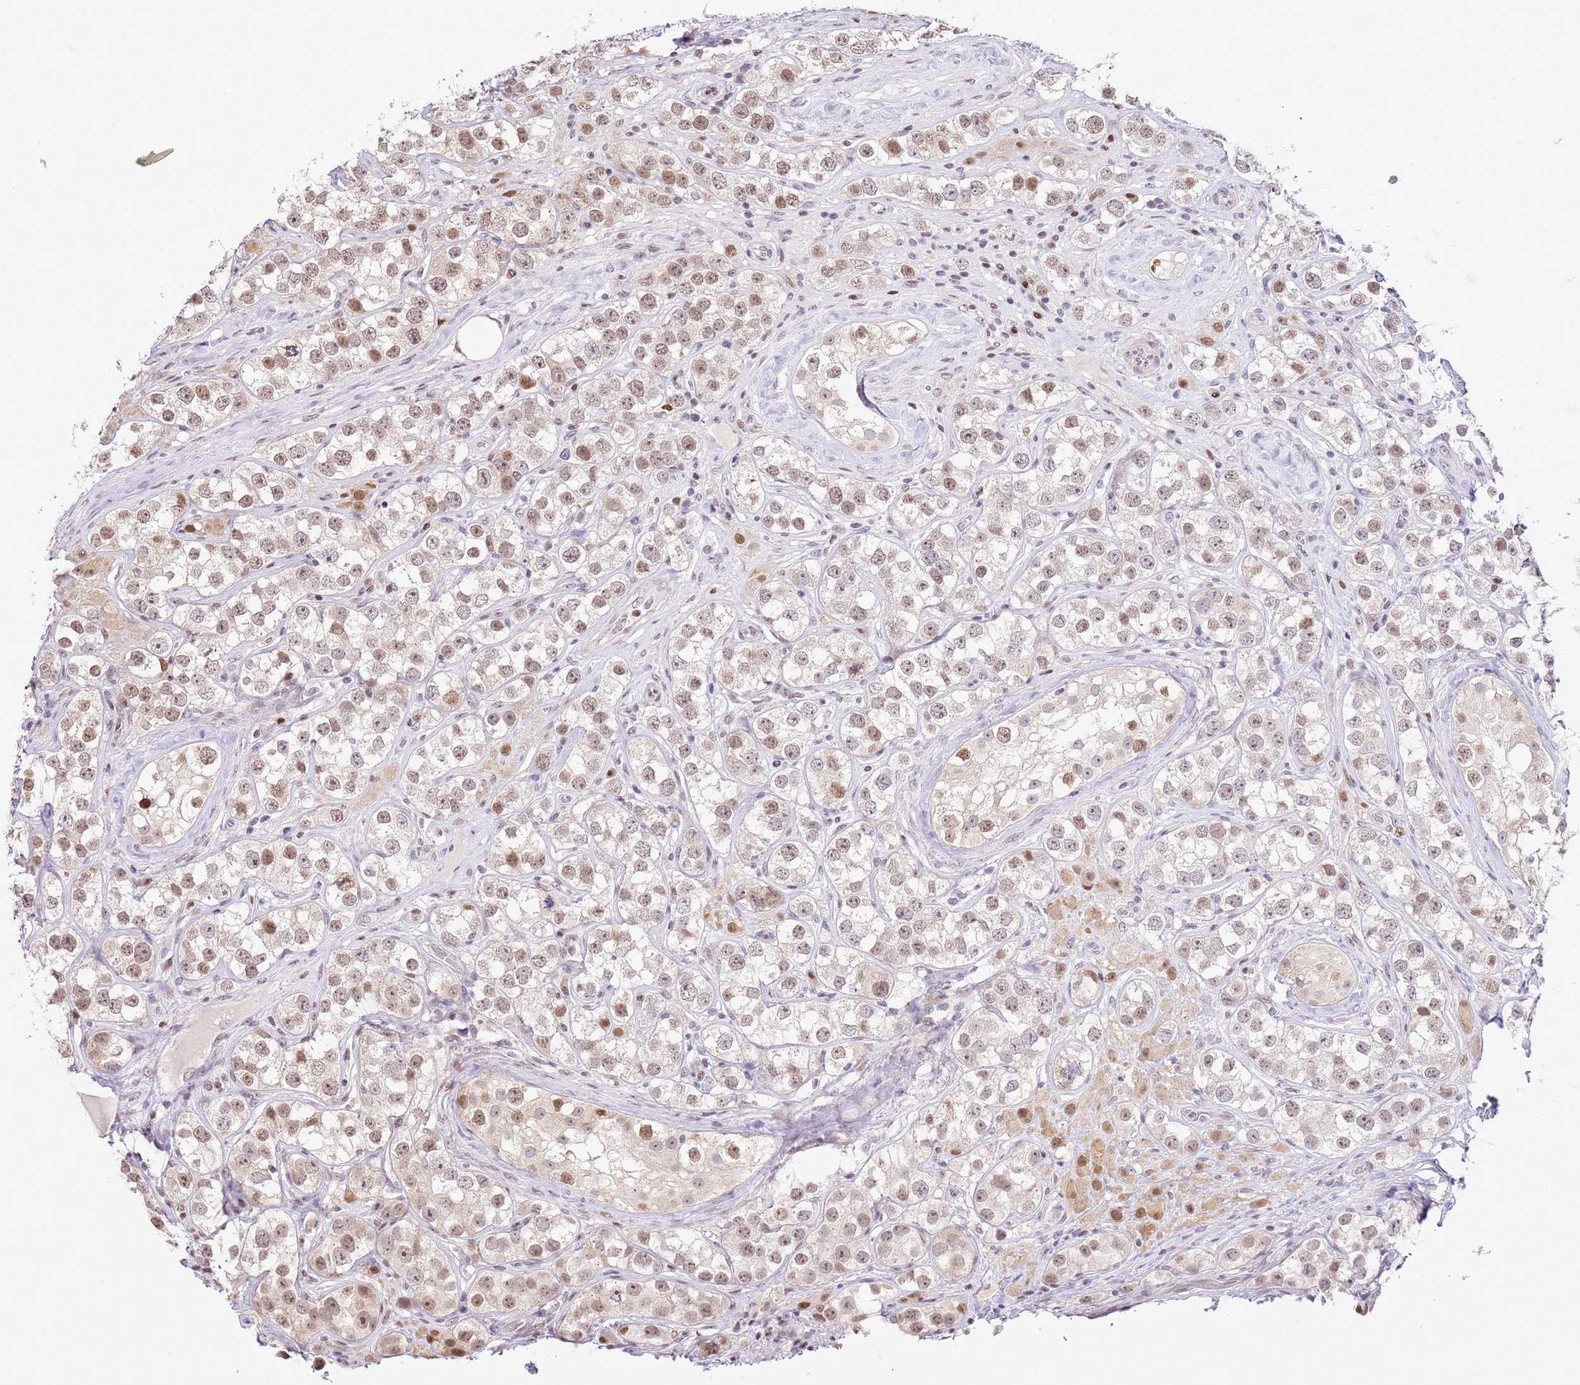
{"staining": {"intensity": "moderate", "quantity": "25%-75%", "location": "nuclear"}, "tissue": "testis cancer", "cell_type": "Tumor cells", "image_type": "cancer", "snomed": [{"axis": "morphology", "description": "Seminoma, NOS"}, {"axis": "topography", "description": "Testis"}], "caption": "Protein analysis of seminoma (testis) tissue shows moderate nuclear staining in approximately 25%-75% of tumor cells. Using DAB (3,3'-diaminobenzidine) (brown) and hematoxylin (blue) stains, captured at high magnification using brightfield microscopy.", "gene": "RFK", "patient": {"sex": "male", "age": 28}}